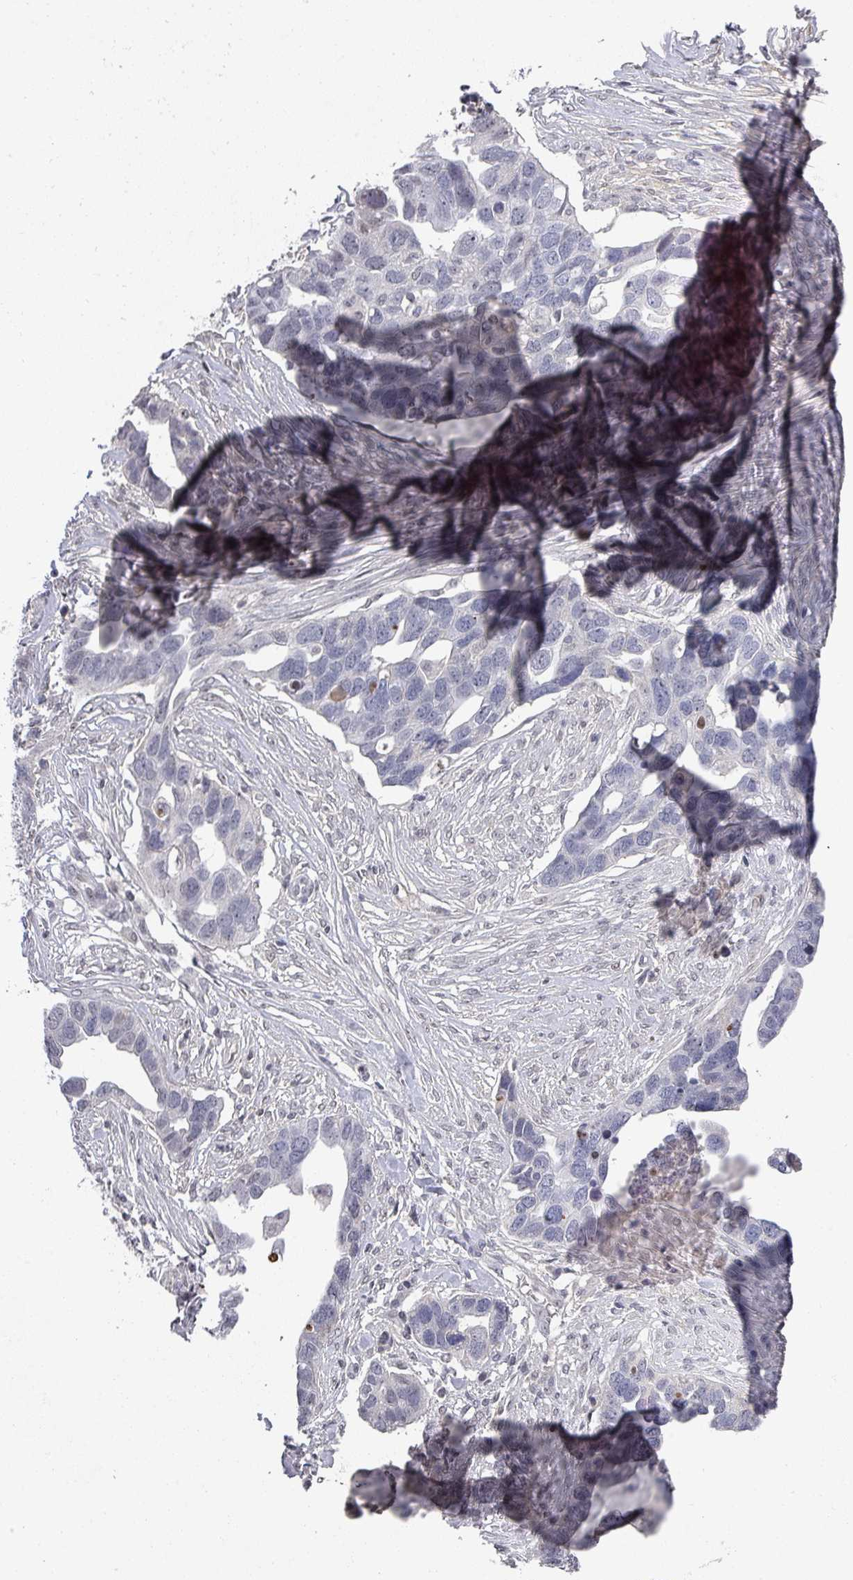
{"staining": {"intensity": "negative", "quantity": "none", "location": "none"}, "tissue": "ovarian cancer", "cell_type": "Tumor cells", "image_type": "cancer", "snomed": [{"axis": "morphology", "description": "Cystadenocarcinoma, serous, NOS"}, {"axis": "topography", "description": "Ovary"}], "caption": "Tumor cells are negative for brown protein staining in ovarian cancer.", "gene": "ZNF654", "patient": {"sex": "female", "age": 54}}